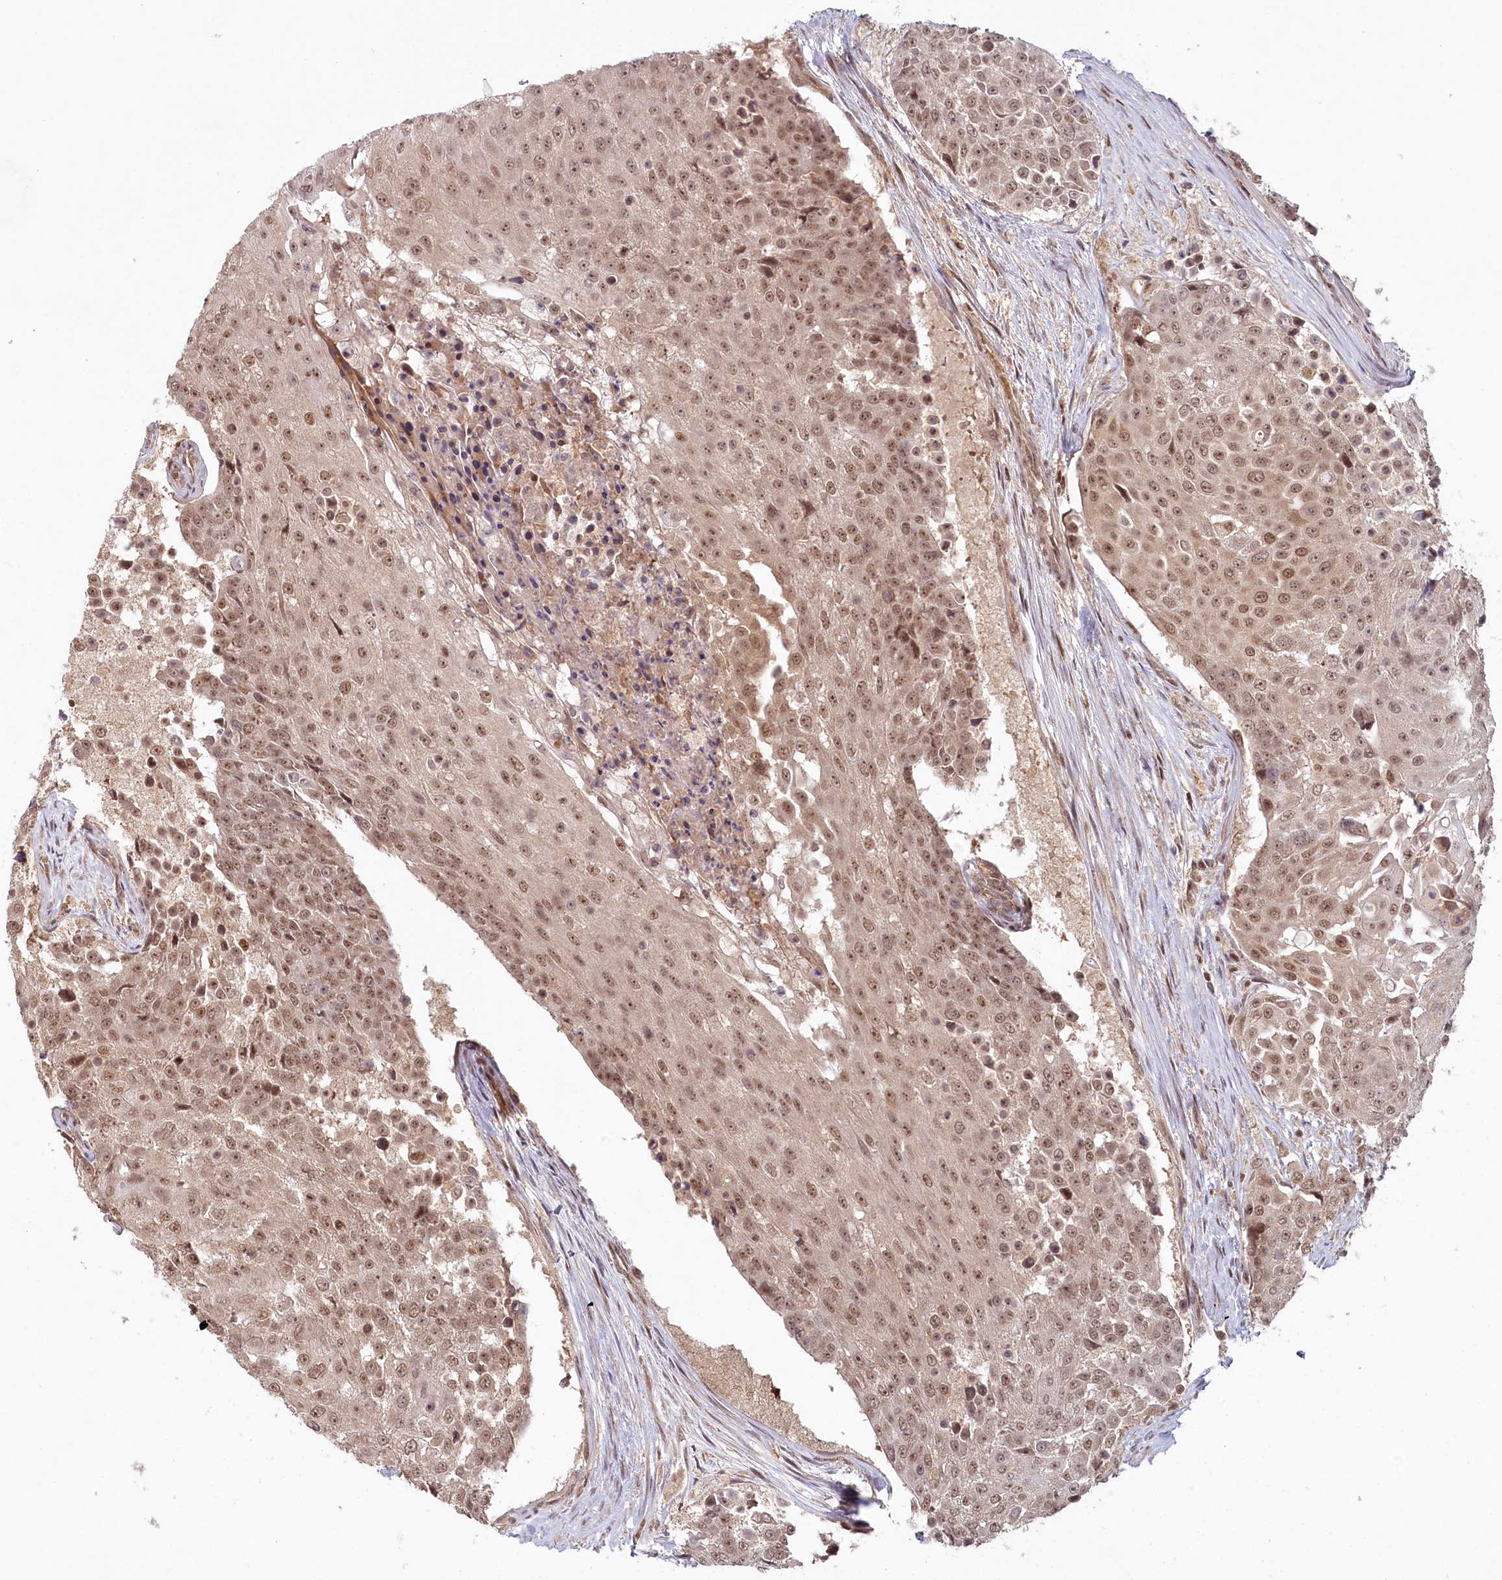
{"staining": {"intensity": "moderate", "quantity": ">75%", "location": "nuclear"}, "tissue": "urothelial cancer", "cell_type": "Tumor cells", "image_type": "cancer", "snomed": [{"axis": "morphology", "description": "Urothelial carcinoma, High grade"}, {"axis": "topography", "description": "Urinary bladder"}], "caption": "DAB immunohistochemical staining of urothelial cancer demonstrates moderate nuclear protein positivity in approximately >75% of tumor cells.", "gene": "WAPL", "patient": {"sex": "female", "age": 63}}